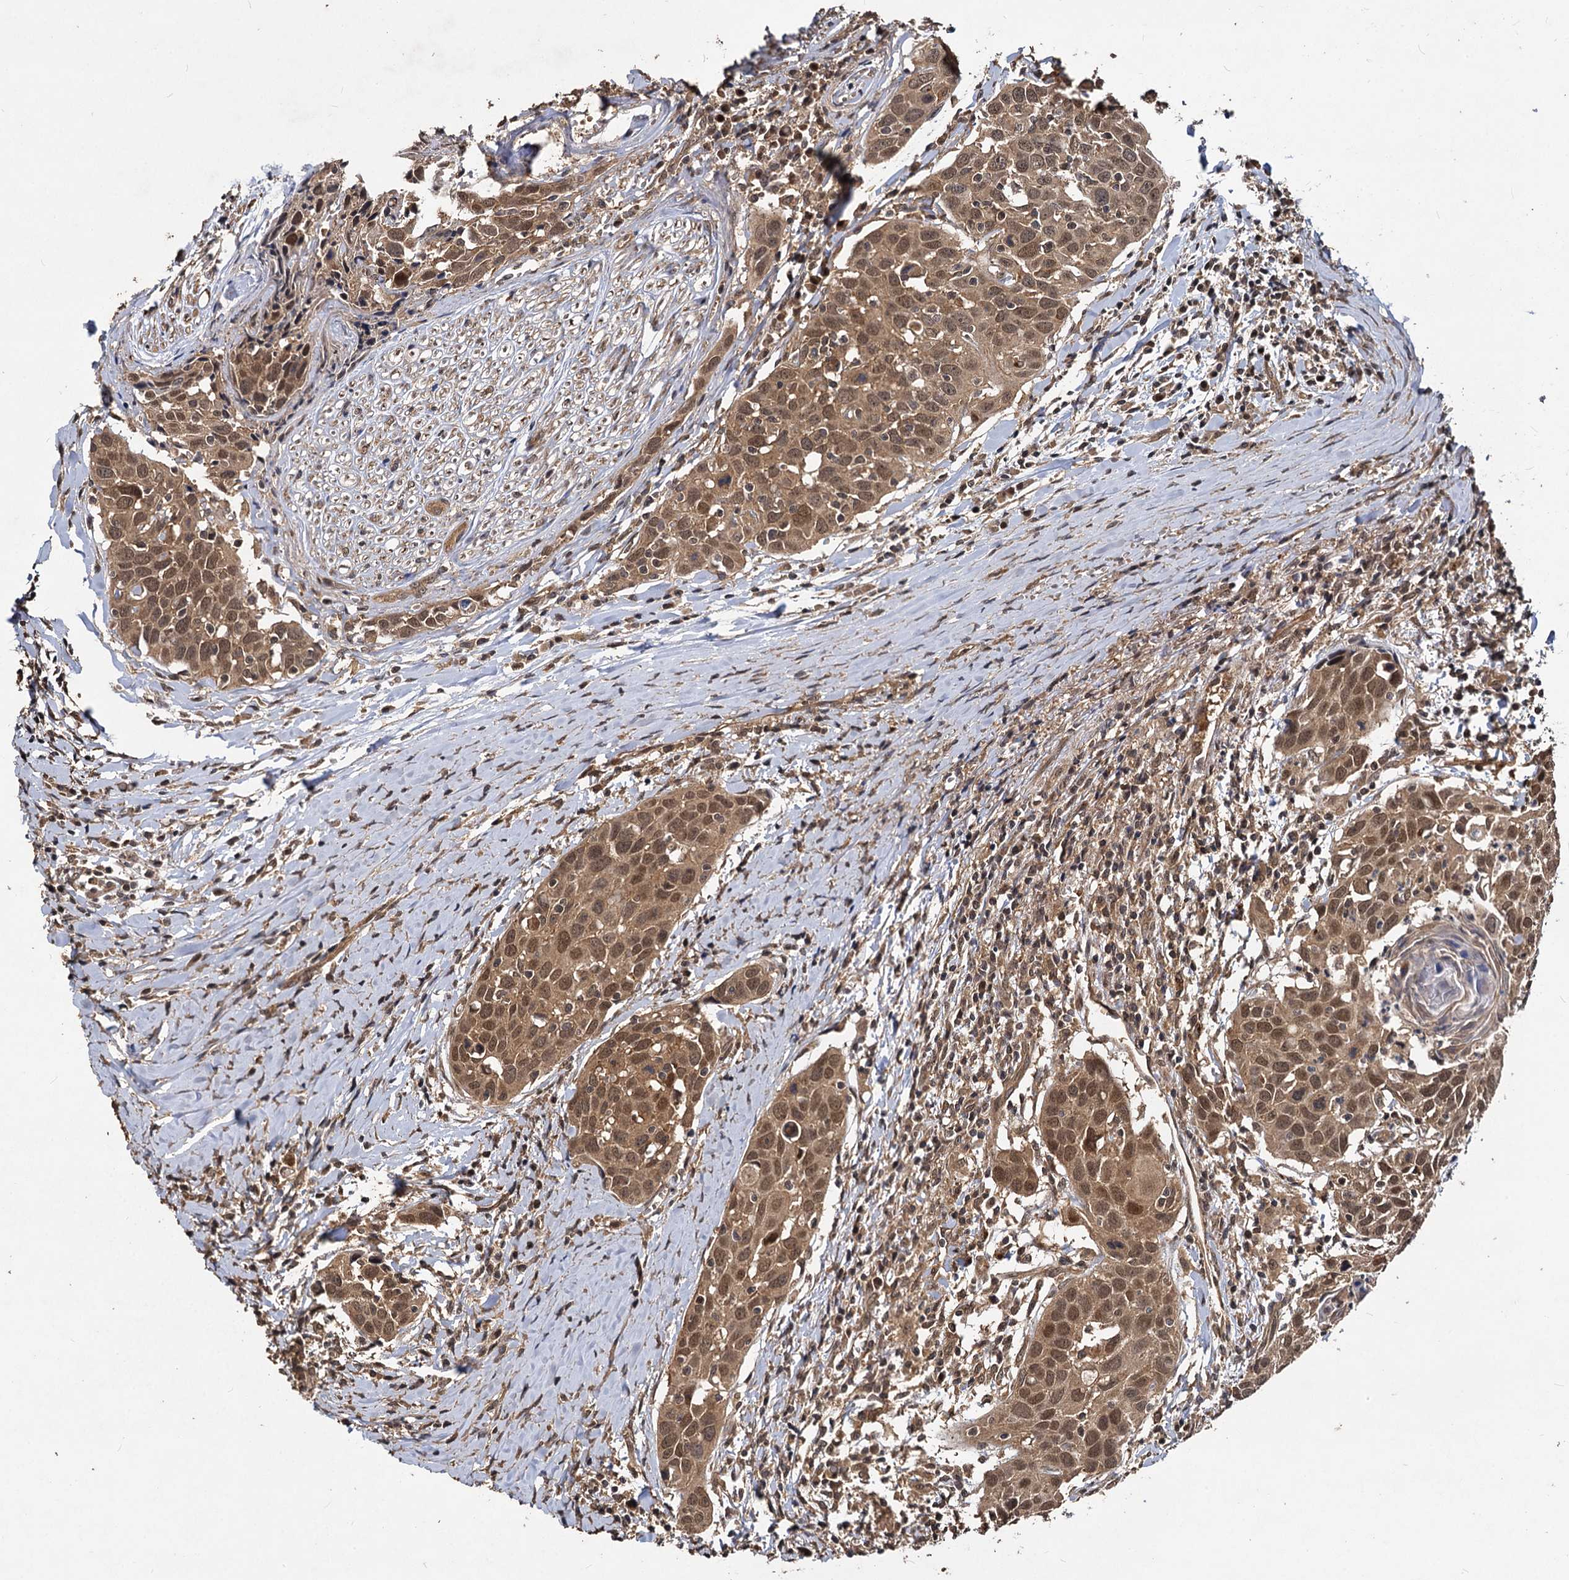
{"staining": {"intensity": "moderate", "quantity": ">75%", "location": "cytoplasmic/membranous,nuclear"}, "tissue": "head and neck cancer", "cell_type": "Tumor cells", "image_type": "cancer", "snomed": [{"axis": "morphology", "description": "Squamous cell carcinoma, NOS"}, {"axis": "topography", "description": "Oral tissue"}, {"axis": "topography", "description": "Head-Neck"}], "caption": "Head and neck cancer (squamous cell carcinoma) was stained to show a protein in brown. There is medium levels of moderate cytoplasmic/membranous and nuclear staining in about >75% of tumor cells.", "gene": "VPS51", "patient": {"sex": "female", "age": 50}}